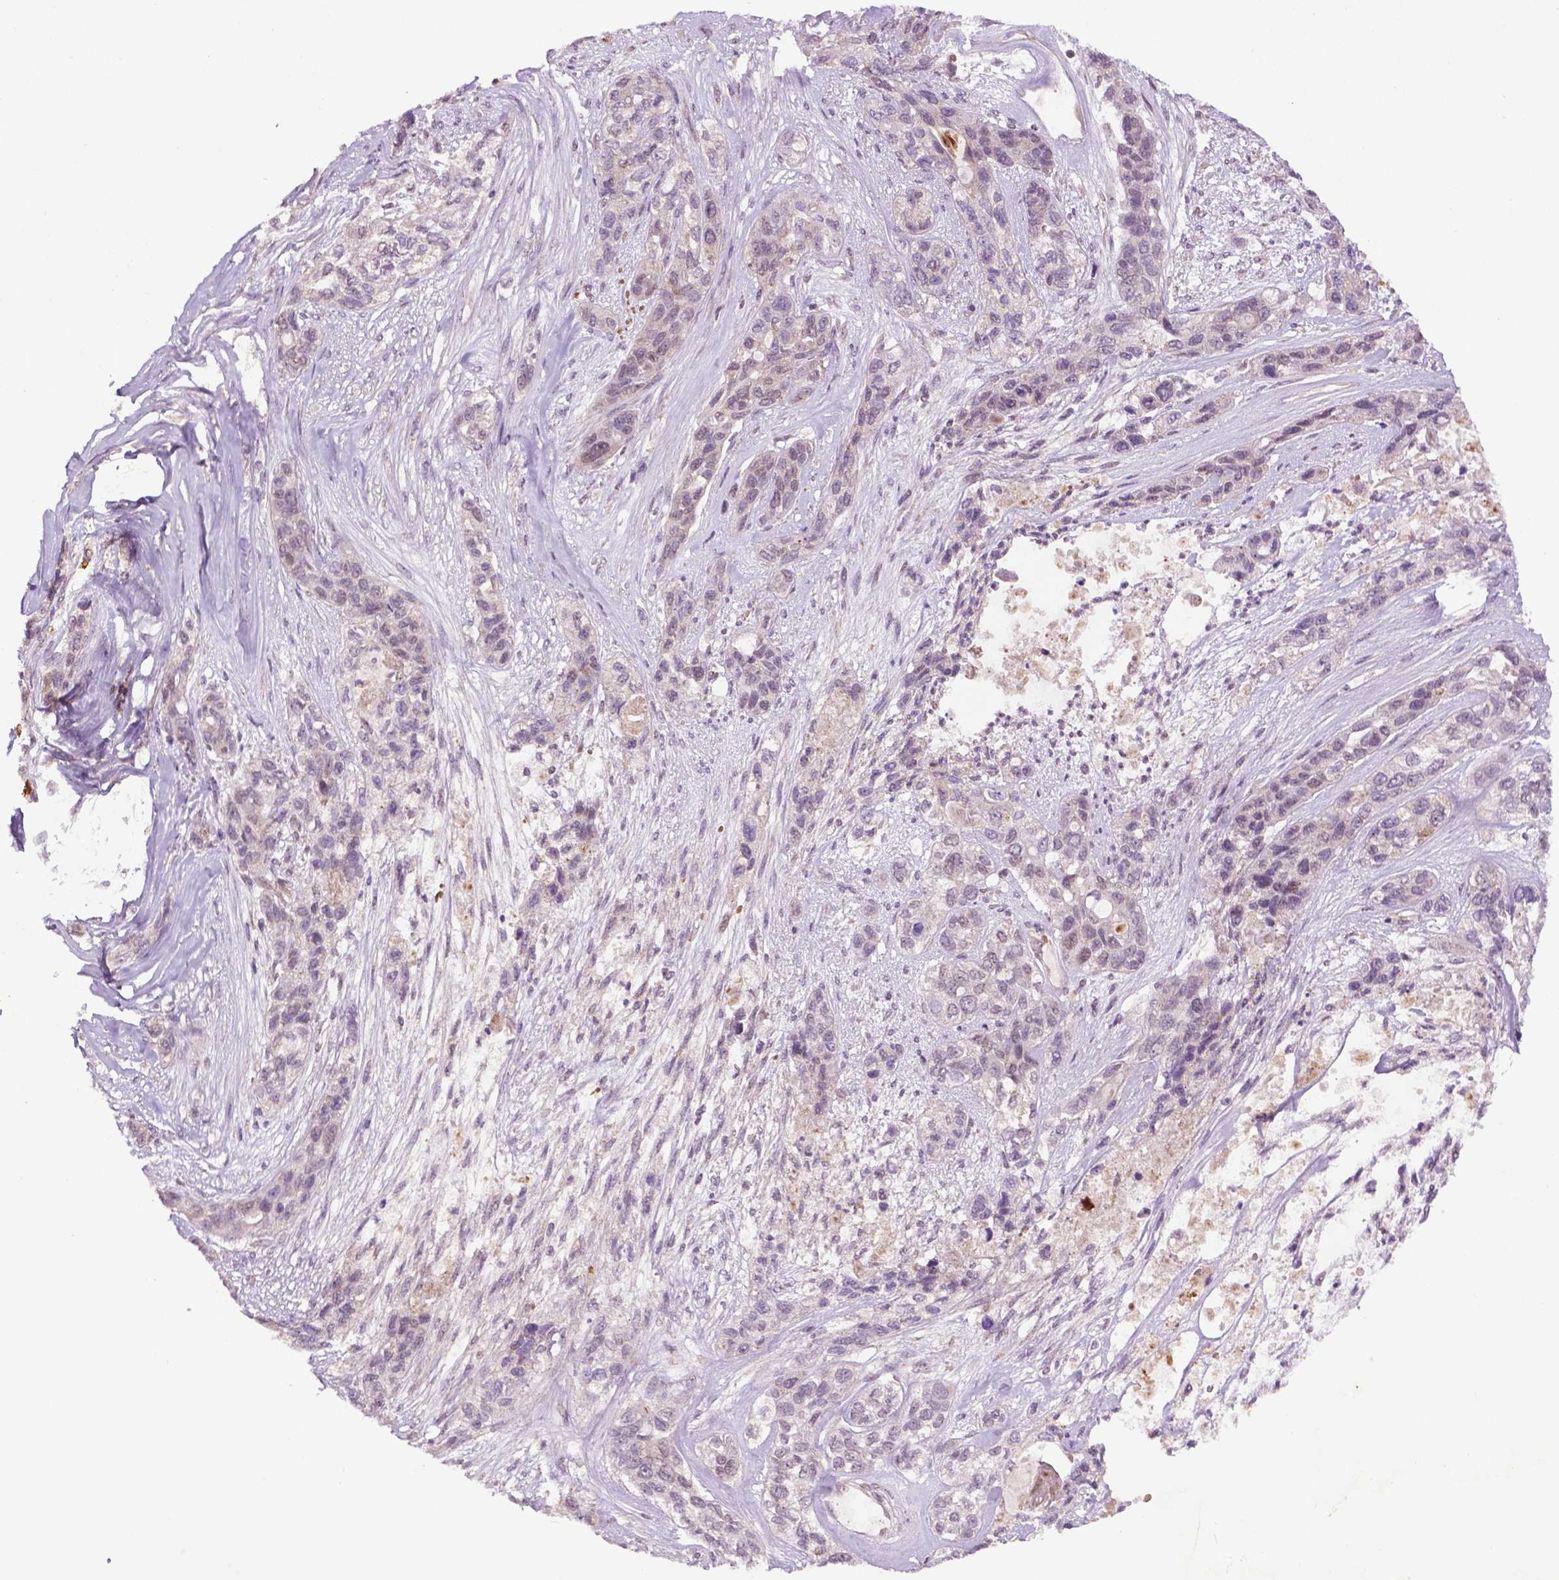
{"staining": {"intensity": "weak", "quantity": "<25%", "location": "nuclear"}, "tissue": "lung cancer", "cell_type": "Tumor cells", "image_type": "cancer", "snomed": [{"axis": "morphology", "description": "Squamous cell carcinoma, NOS"}, {"axis": "topography", "description": "Lung"}], "caption": "Tumor cells are negative for protein expression in human lung cancer (squamous cell carcinoma). (DAB (3,3'-diaminobenzidine) IHC with hematoxylin counter stain).", "gene": "ZNF41", "patient": {"sex": "female", "age": 70}}